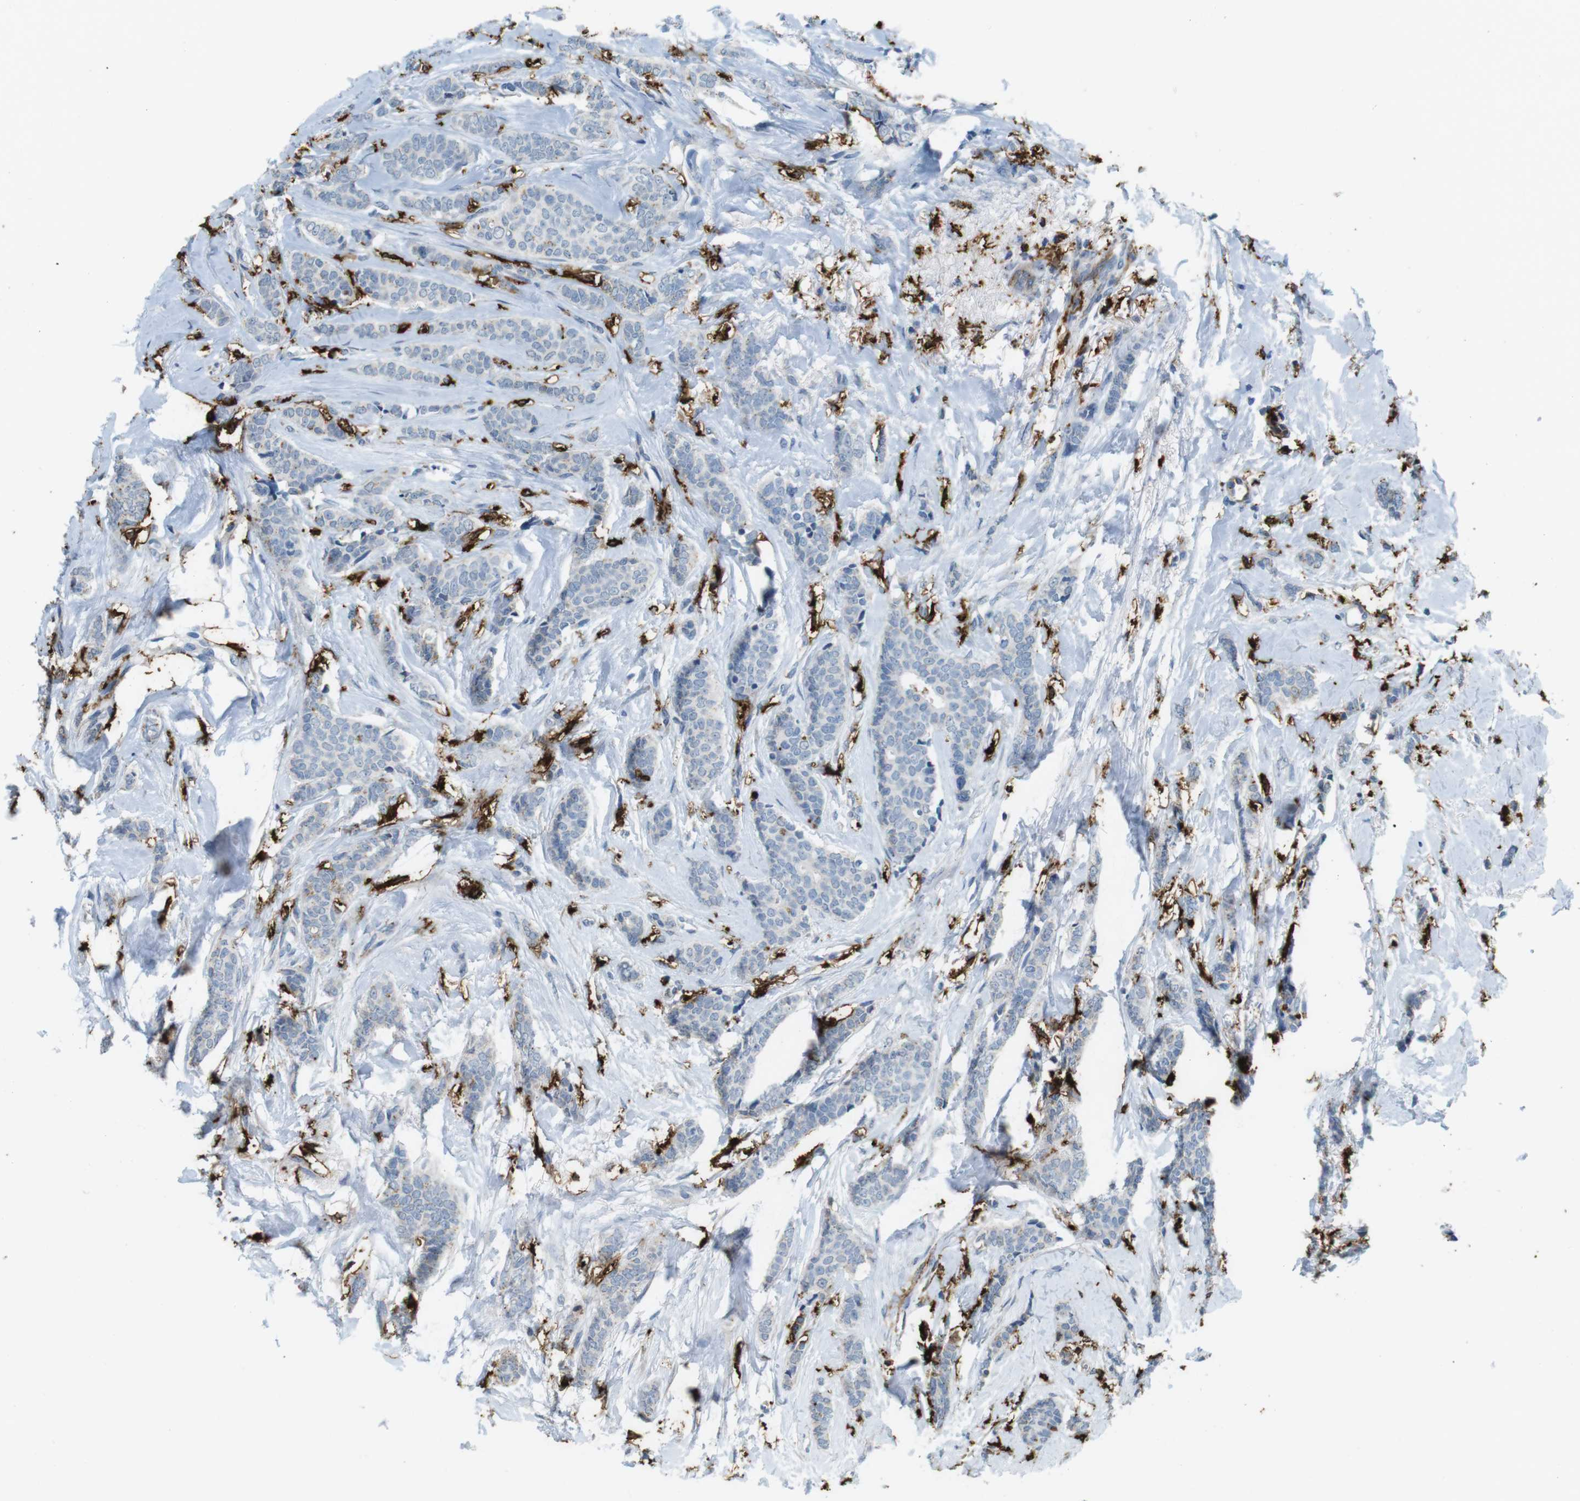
{"staining": {"intensity": "negative", "quantity": "none", "location": "none"}, "tissue": "breast cancer", "cell_type": "Tumor cells", "image_type": "cancer", "snomed": [{"axis": "morphology", "description": "Lobular carcinoma"}, {"axis": "topography", "description": "Skin"}, {"axis": "topography", "description": "Breast"}], "caption": "Histopathology image shows no significant protein positivity in tumor cells of breast cancer (lobular carcinoma).", "gene": "HLA-DRA", "patient": {"sex": "female", "age": 46}}